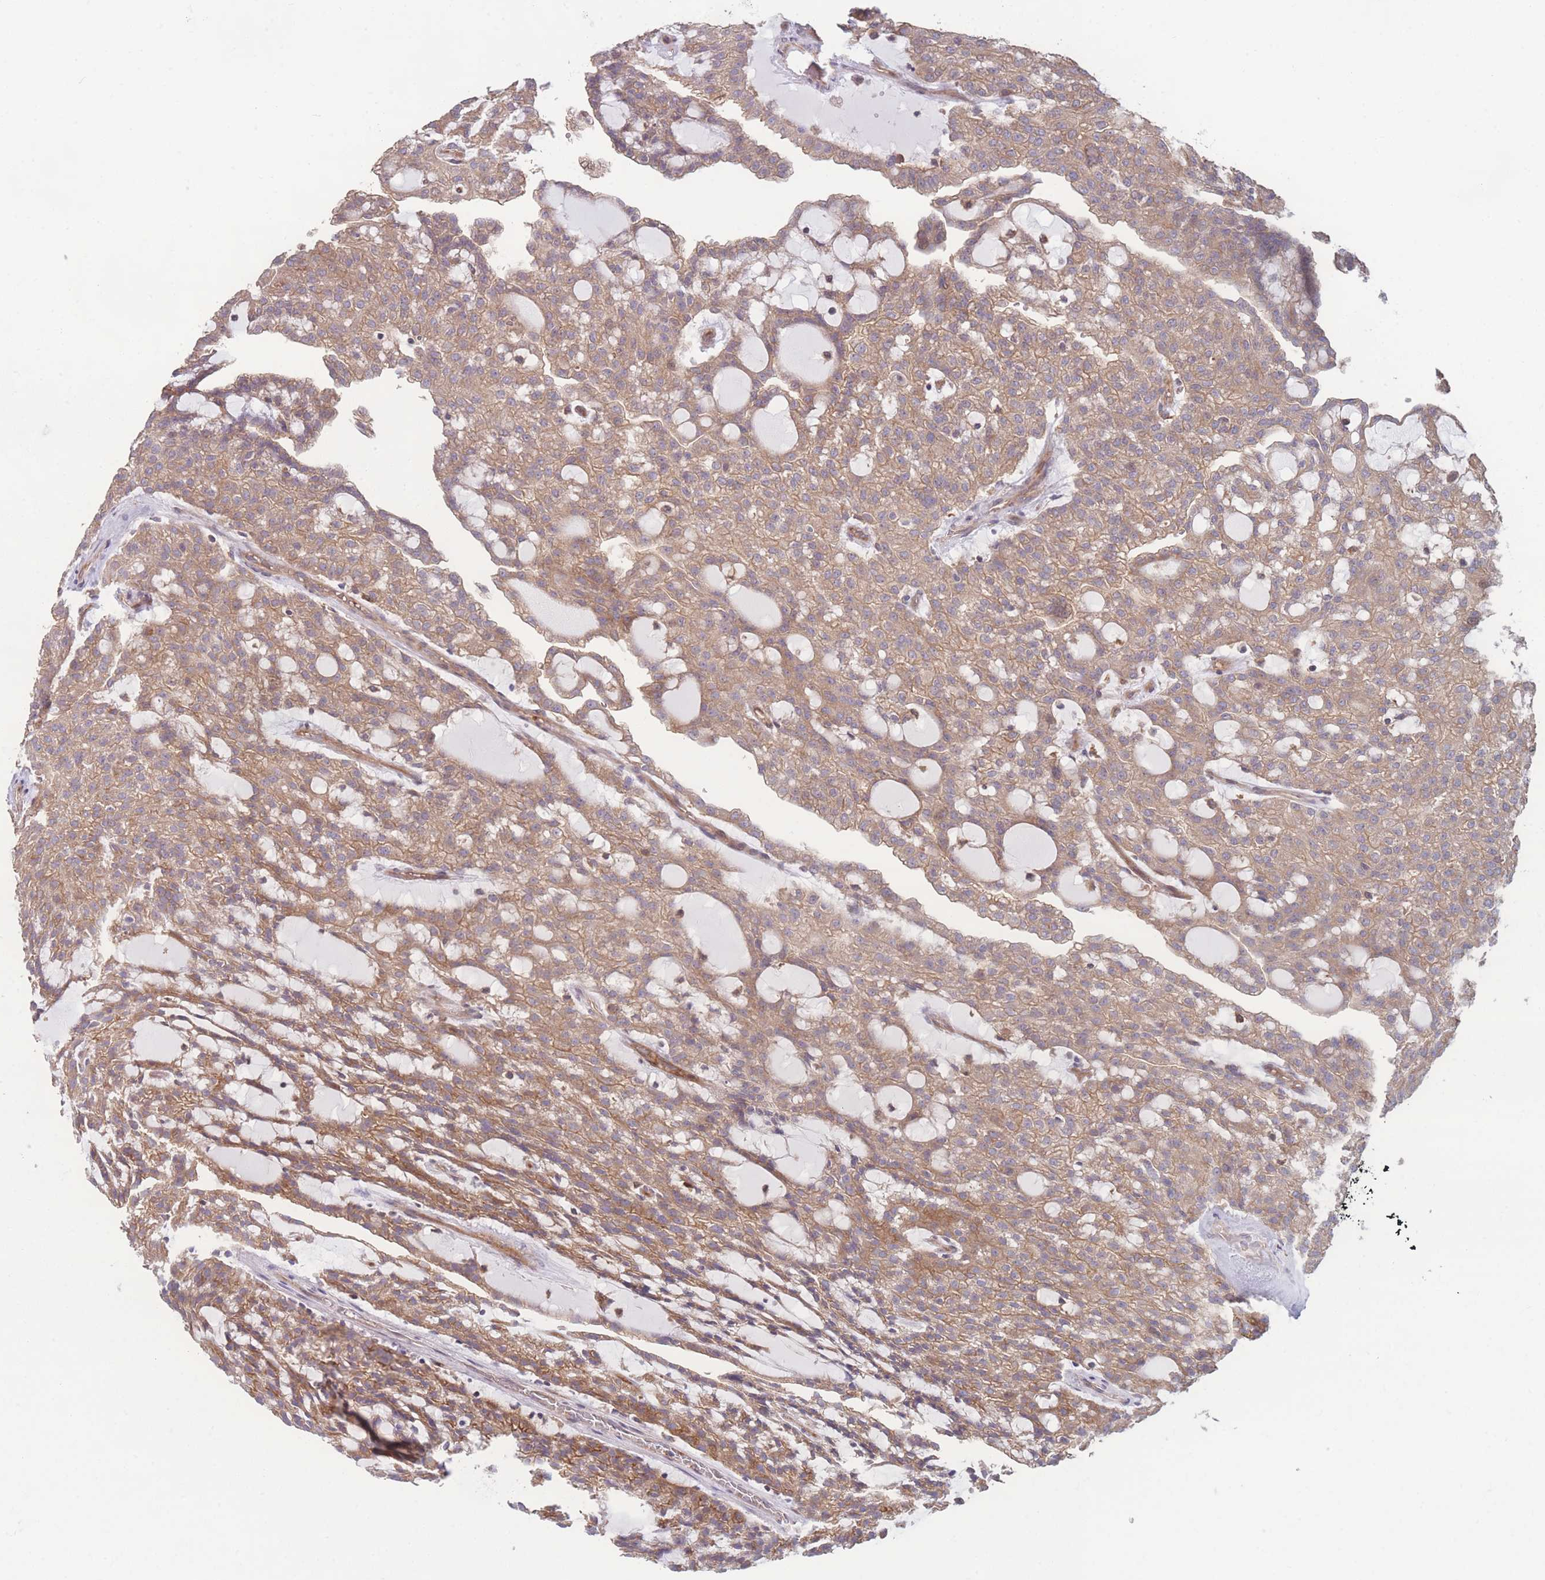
{"staining": {"intensity": "moderate", "quantity": ">75%", "location": "cytoplasmic/membranous"}, "tissue": "renal cancer", "cell_type": "Tumor cells", "image_type": "cancer", "snomed": [{"axis": "morphology", "description": "Adenocarcinoma, NOS"}, {"axis": "topography", "description": "Kidney"}], "caption": "Renal cancer was stained to show a protein in brown. There is medium levels of moderate cytoplasmic/membranous expression in about >75% of tumor cells.", "gene": "STEAP3", "patient": {"sex": "male", "age": 63}}